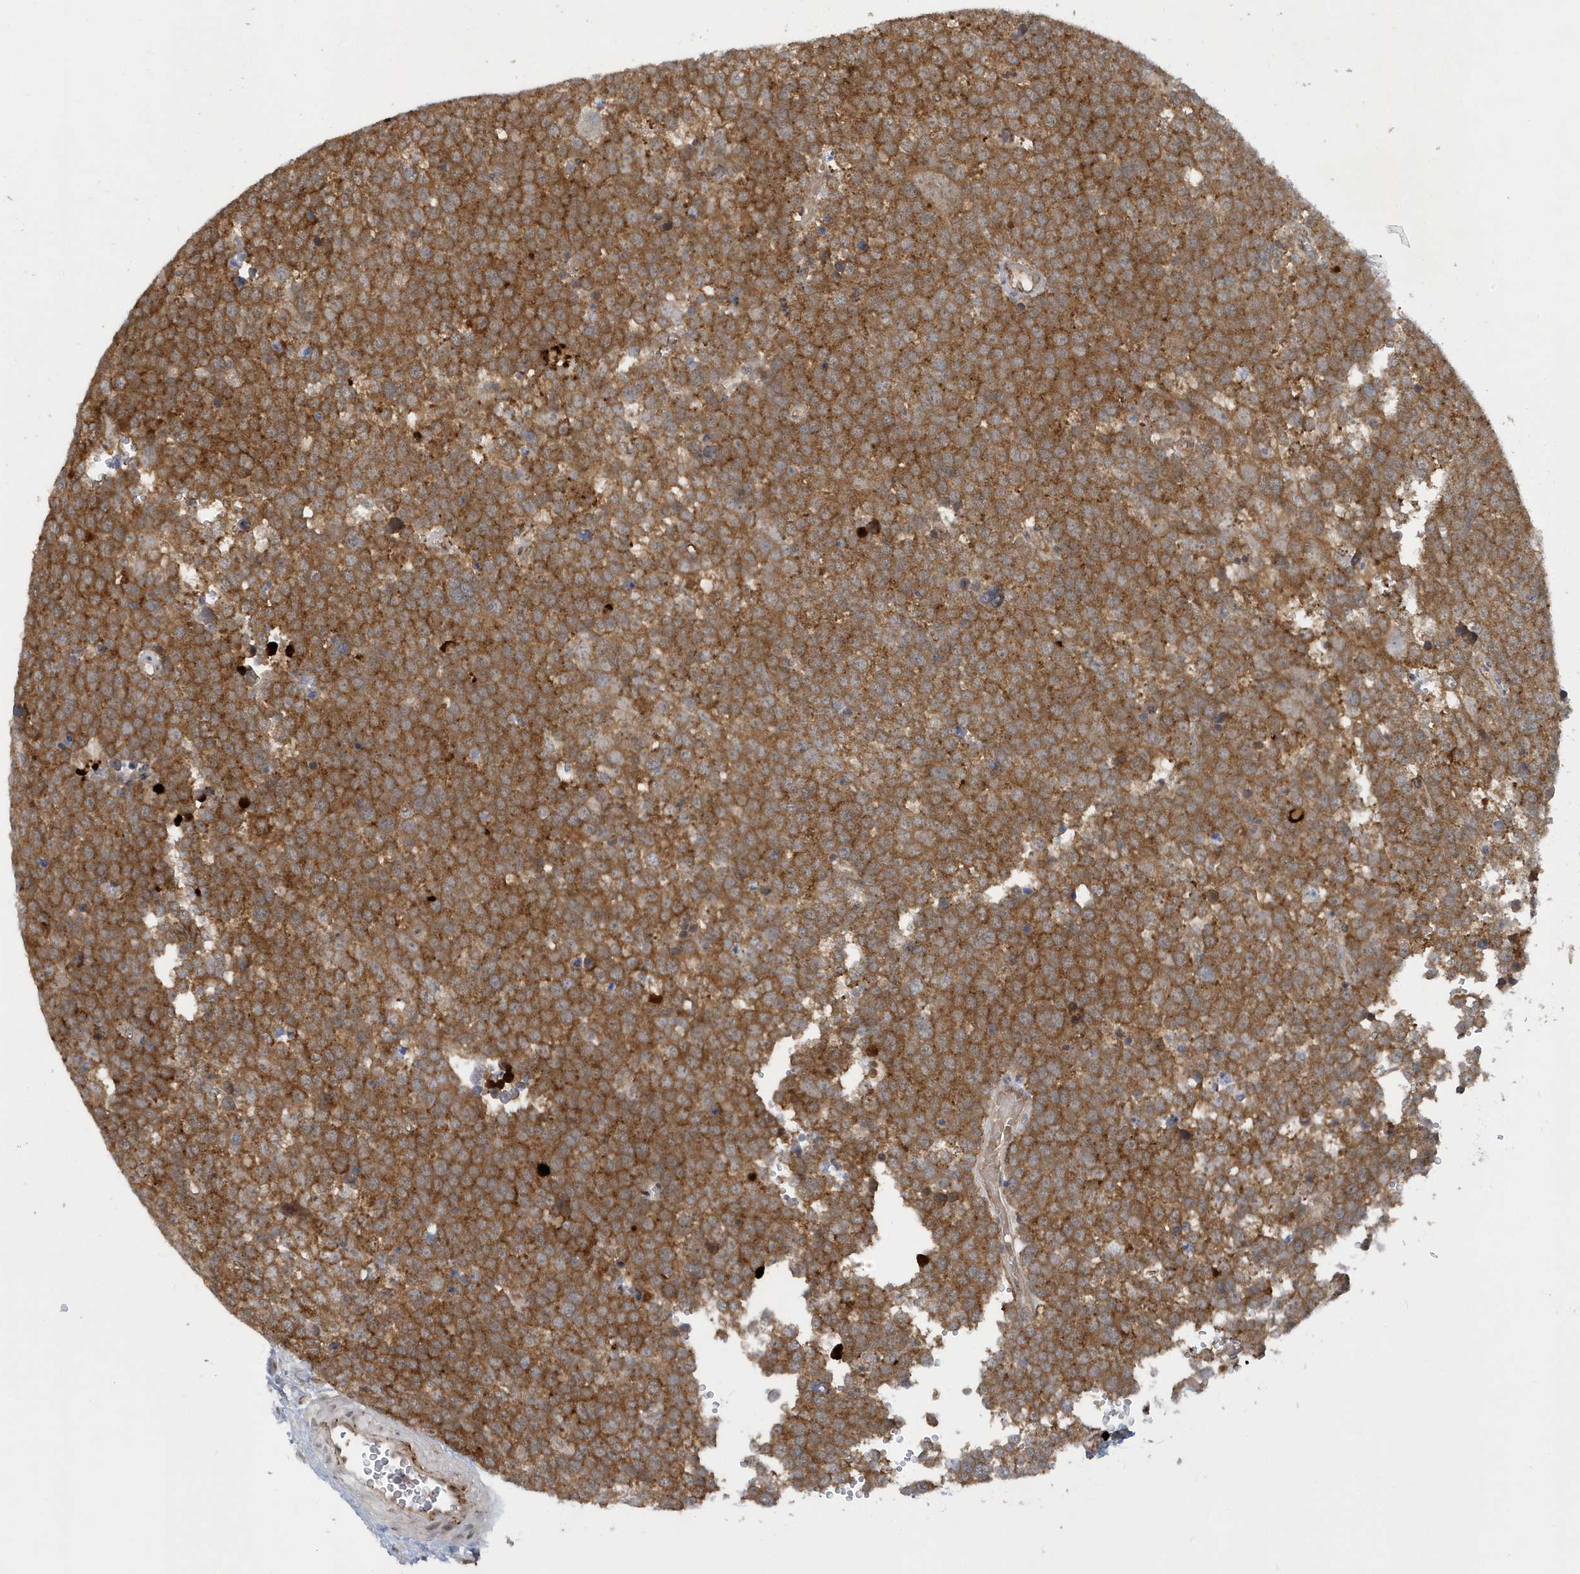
{"staining": {"intensity": "strong", "quantity": ">75%", "location": "cytoplasmic/membranous"}, "tissue": "testis cancer", "cell_type": "Tumor cells", "image_type": "cancer", "snomed": [{"axis": "morphology", "description": "Seminoma, NOS"}, {"axis": "topography", "description": "Testis"}], "caption": "Testis cancer stained with a brown dye displays strong cytoplasmic/membranous positive staining in about >75% of tumor cells.", "gene": "ATG4A", "patient": {"sex": "male", "age": 71}}